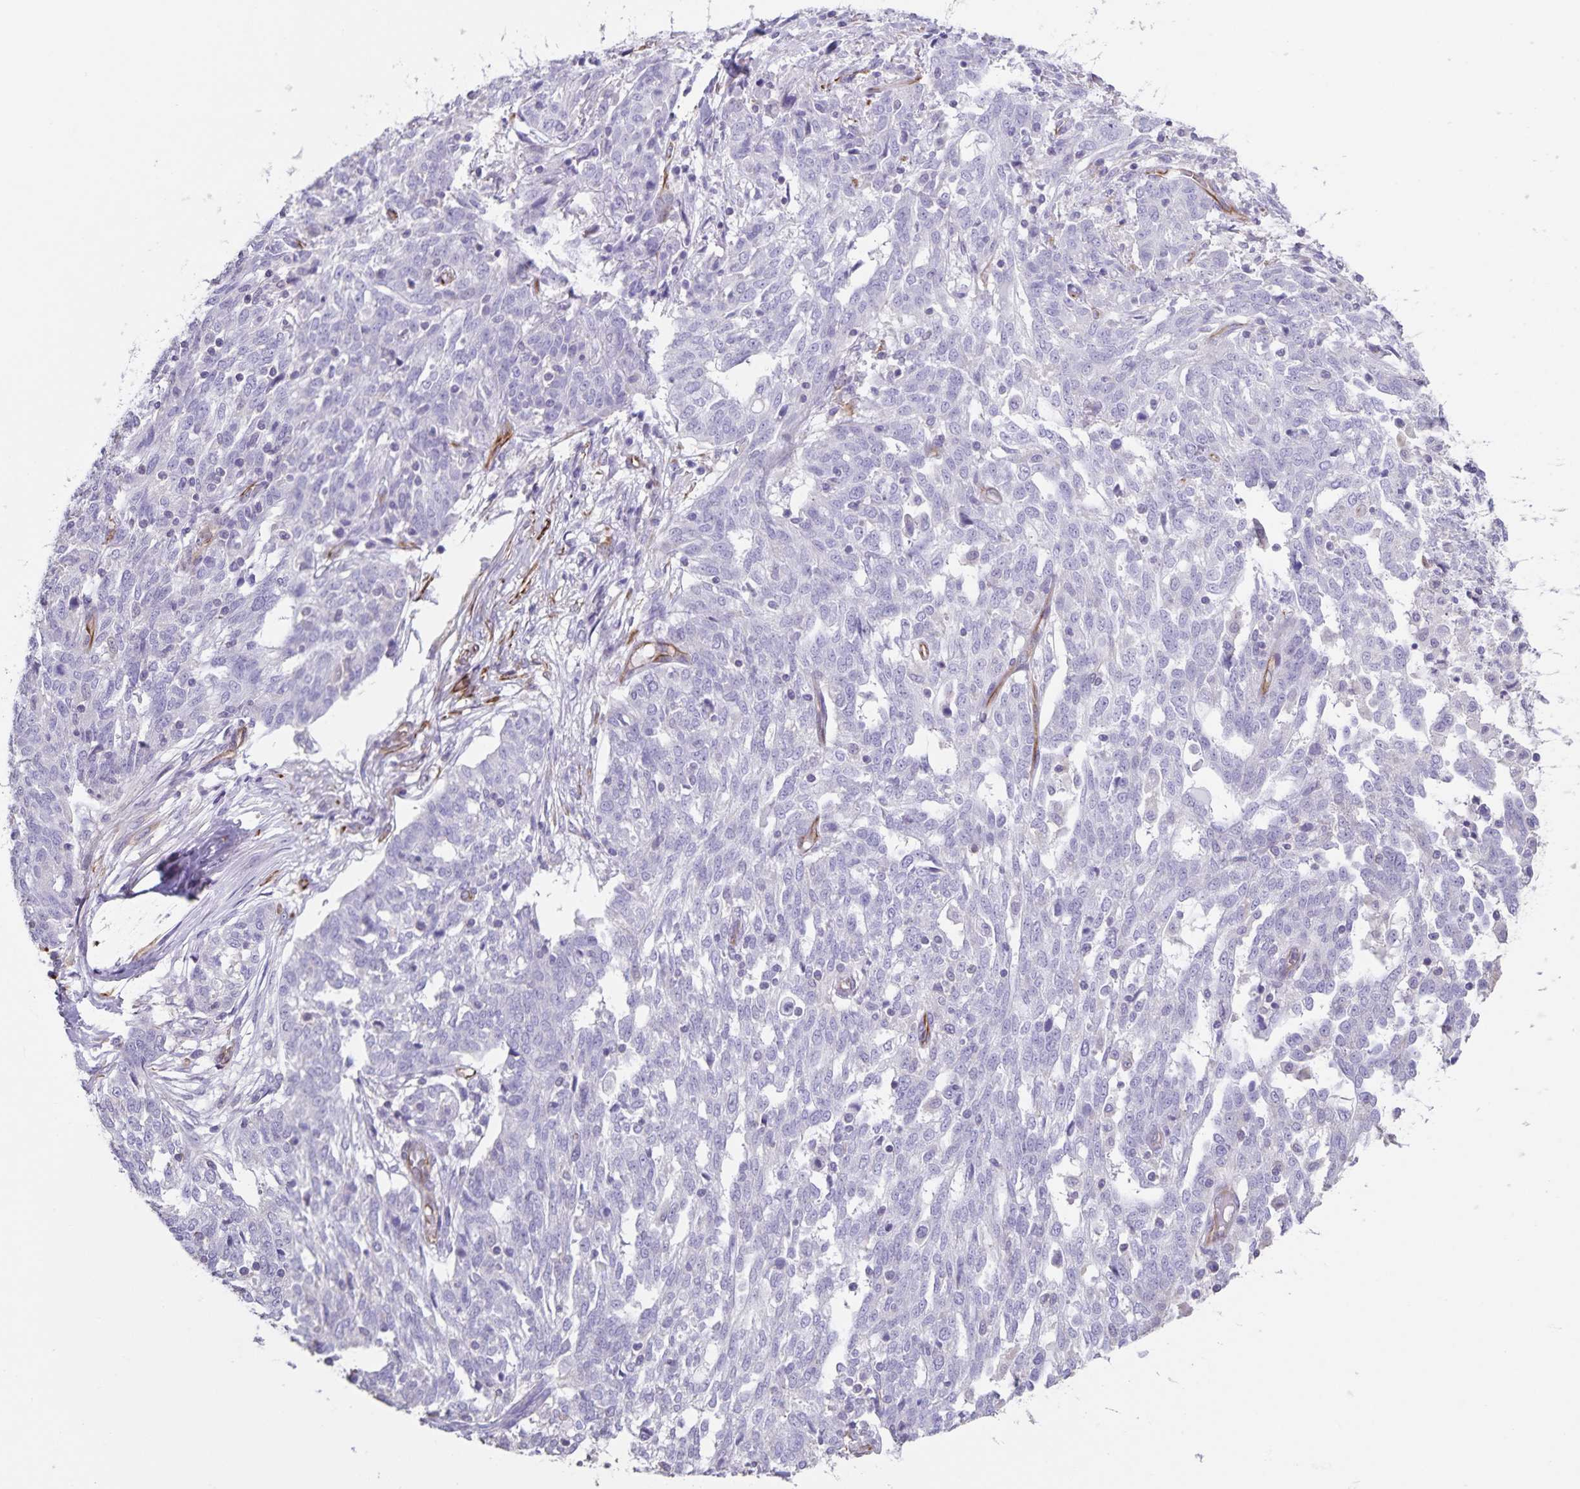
{"staining": {"intensity": "negative", "quantity": "none", "location": "none"}, "tissue": "ovarian cancer", "cell_type": "Tumor cells", "image_type": "cancer", "snomed": [{"axis": "morphology", "description": "Cystadenocarcinoma, serous, NOS"}, {"axis": "topography", "description": "Ovary"}], "caption": "Immunohistochemical staining of human ovarian serous cystadenocarcinoma reveals no significant expression in tumor cells. The staining is performed using DAB brown chromogen with nuclei counter-stained in using hematoxylin.", "gene": "SYNM", "patient": {"sex": "female", "age": 67}}